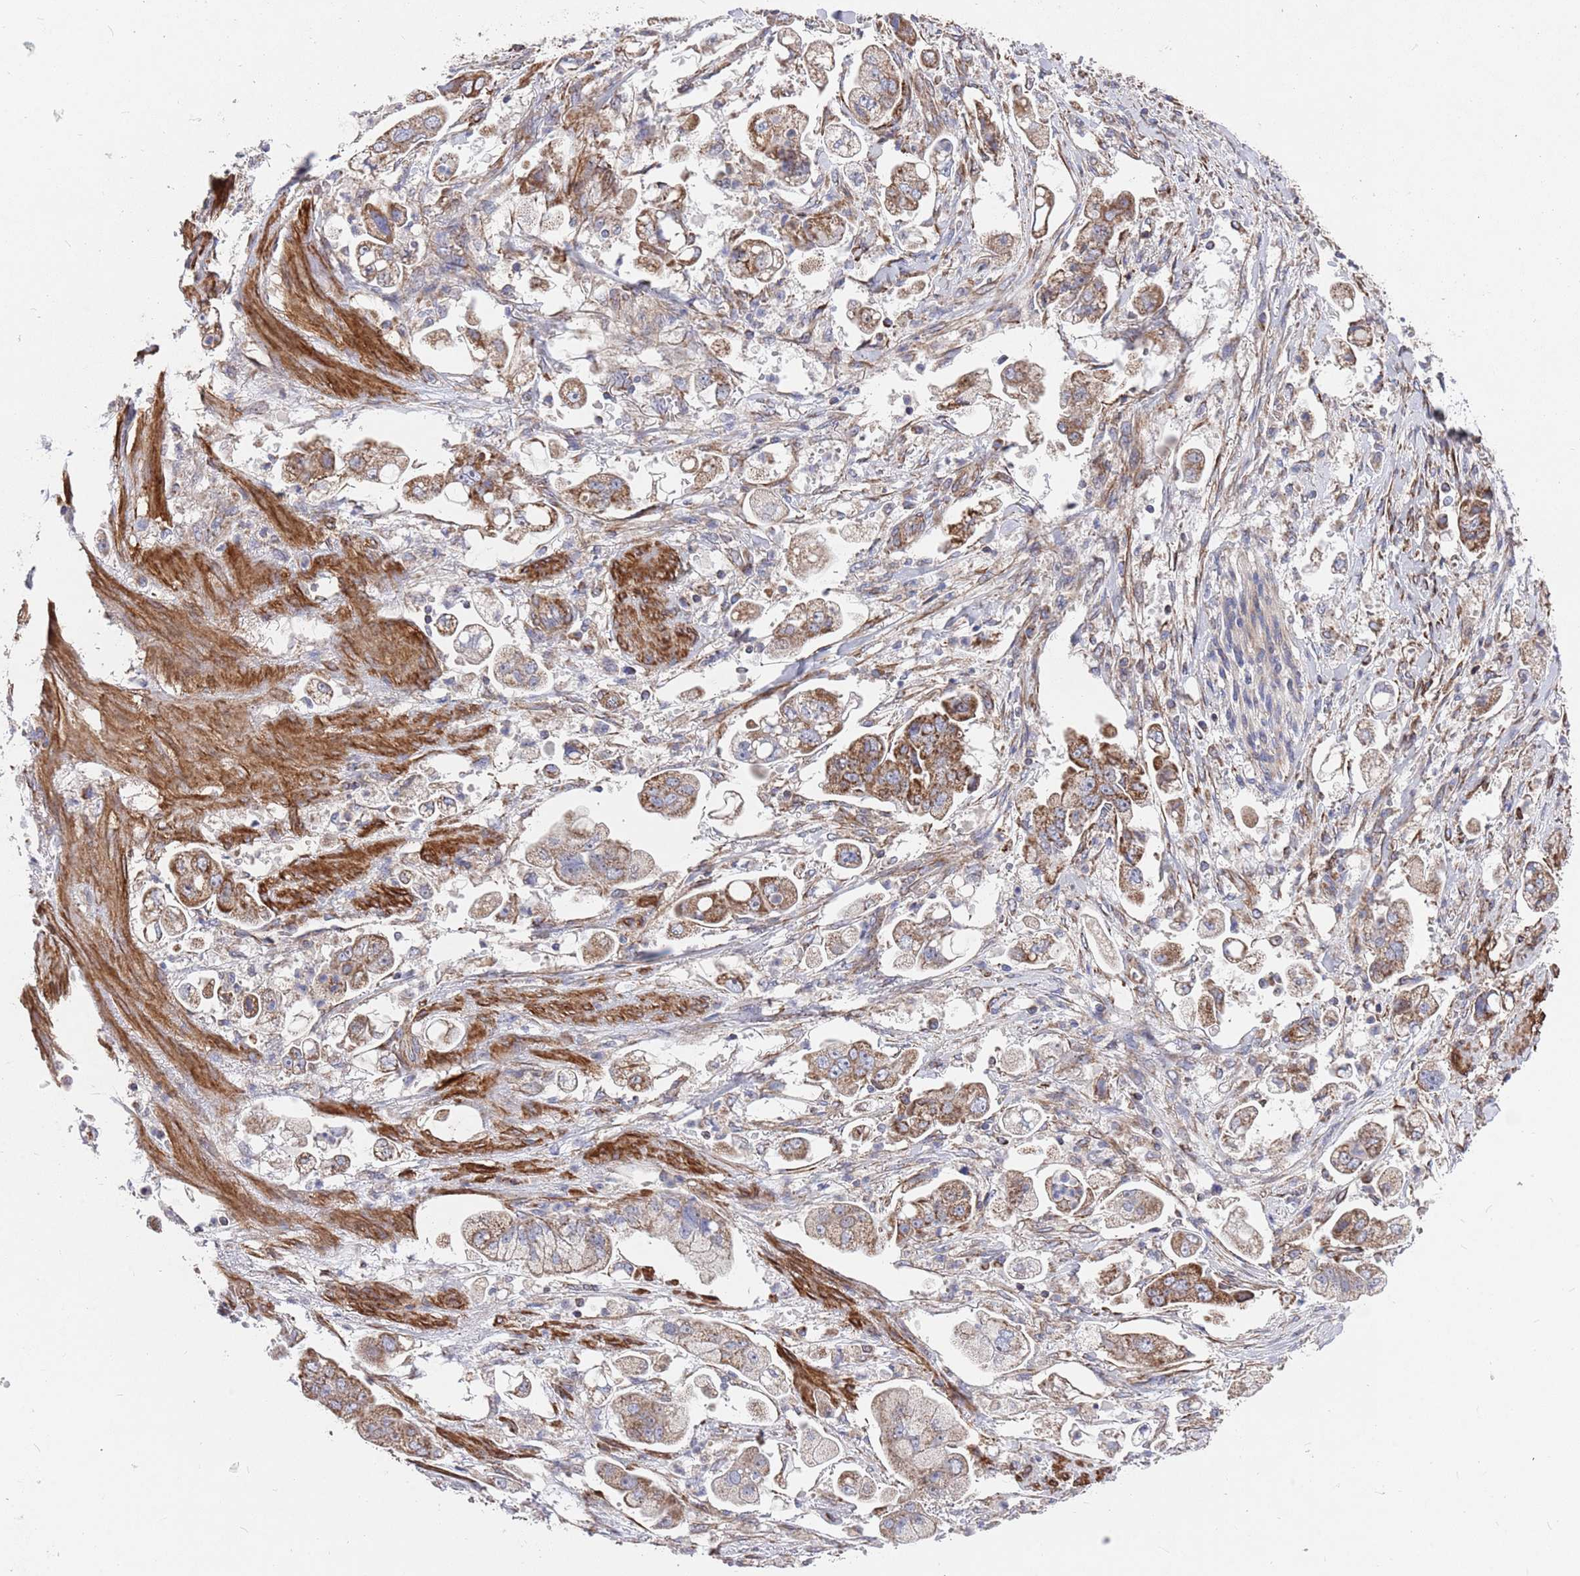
{"staining": {"intensity": "moderate", "quantity": ">75%", "location": "cytoplasmic/membranous"}, "tissue": "stomach cancer", "cell_type": "Tumor cells", "image_type": "cancer", "snomed": [{"axis": "morphology", "description": "Adenocarcinoma, NOS"}, {"axis": "topography", "description": "Stomach"}], "caption": "The photomicrograph displays staining of adenocarcinoma (stomach), revealing moderate cytoplasmic/membranous protein staining (brown color) within tumor cells.", "gene": "WDFY3", "patient": {"sex": "male", "age": 62}}